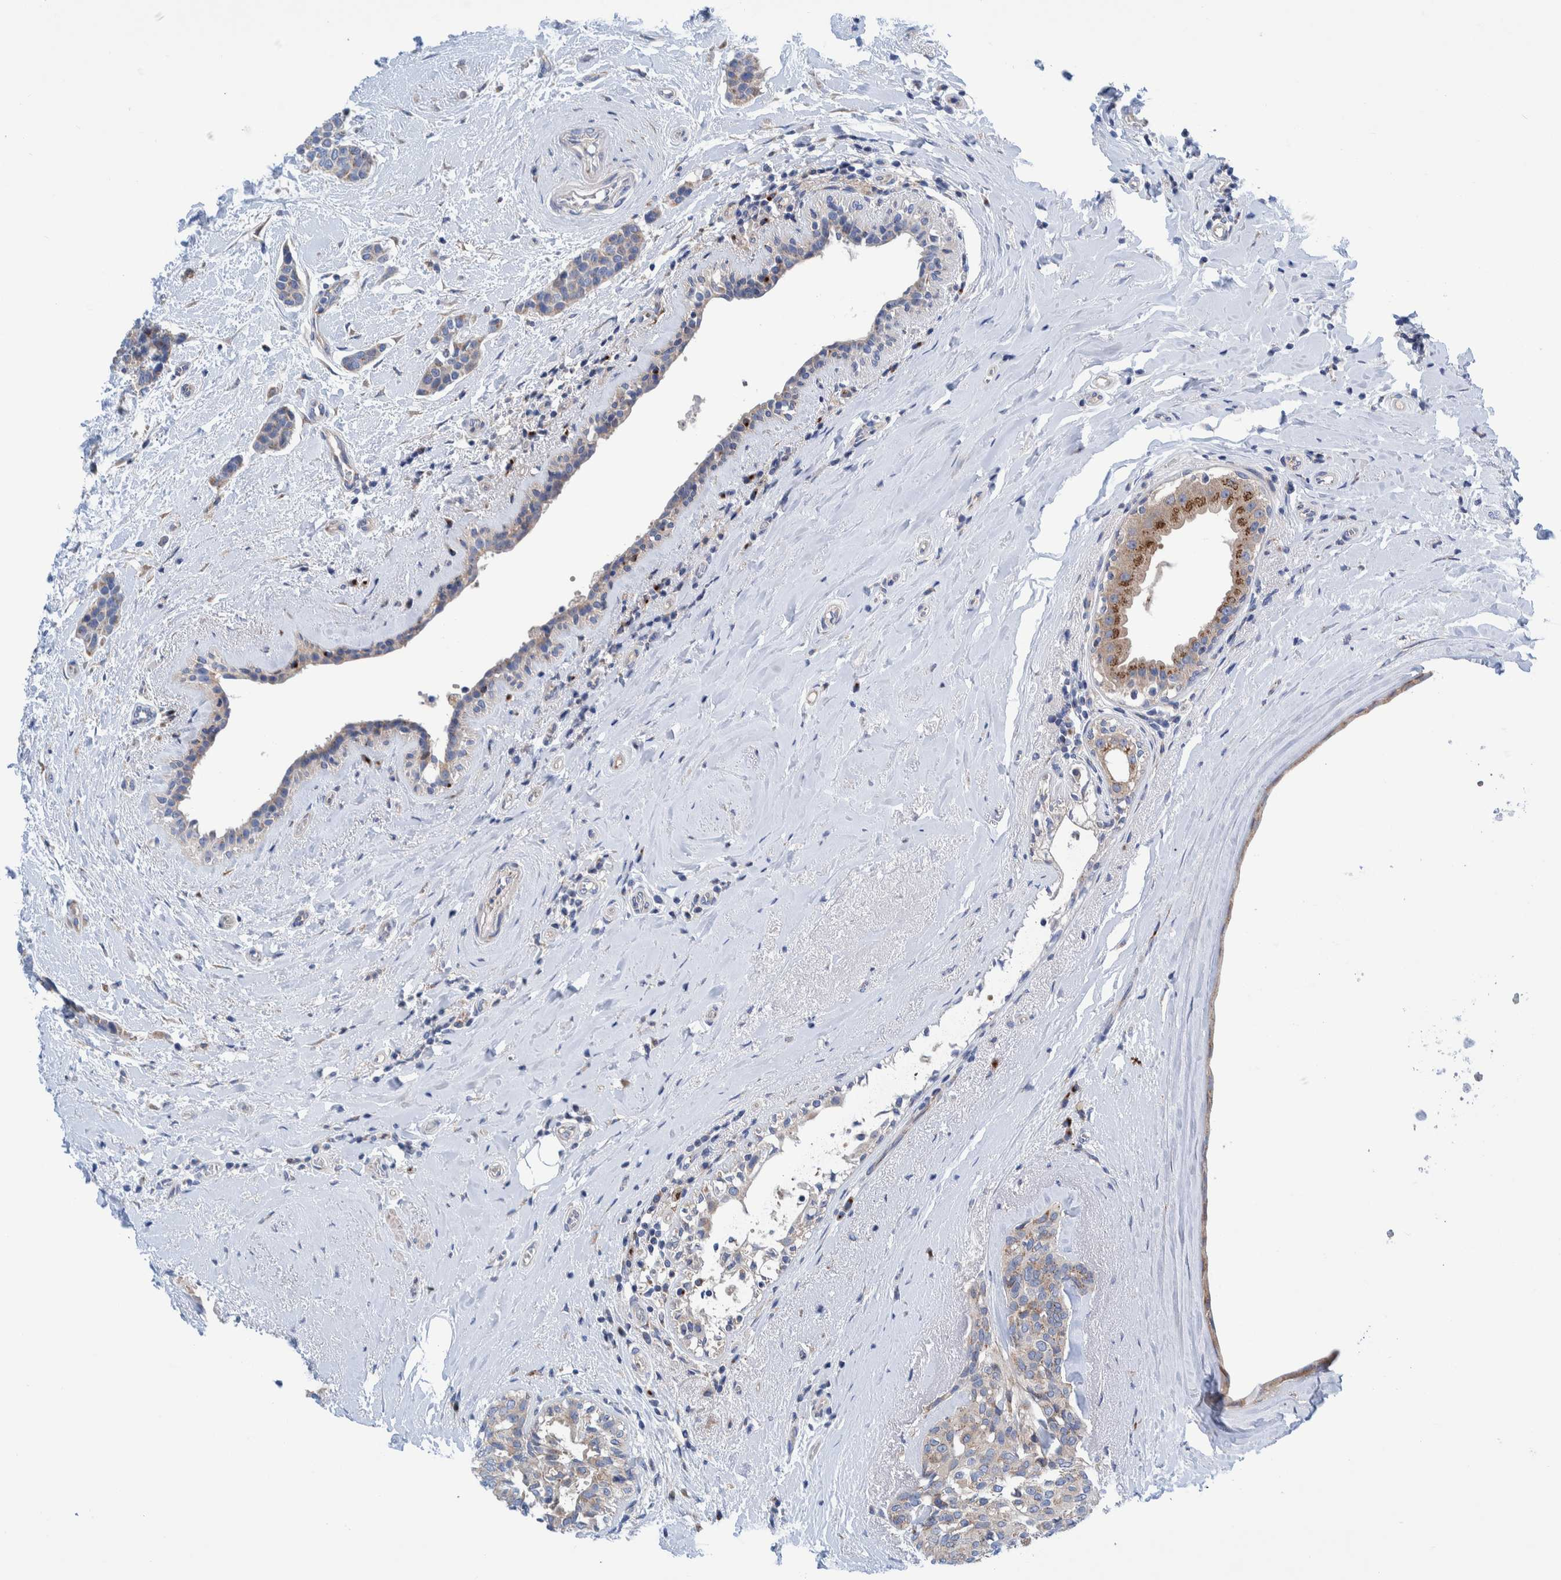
{"staining": {"intensity": "weak", "quantity": ">75%", "location": "cytoplasmic/membranous"}, "tissue": "breast cancer", "cell_type": "Tumor cells", "image_type": "cancer", "snomed": [{"axis": "morphology", "description": "Duct carcinoma"}, {"axis": "topography", "description": "Breast"}], "caption": "Immunohistochemical staining of human breast cancer (infiltrating ductal carcinoma) demonstrates weak cytoplasmic/membranous protein staining in approximately >75% of tumor cells.", "gene": "TRIM58", "patient": {"sex": "female", "age": 55}}